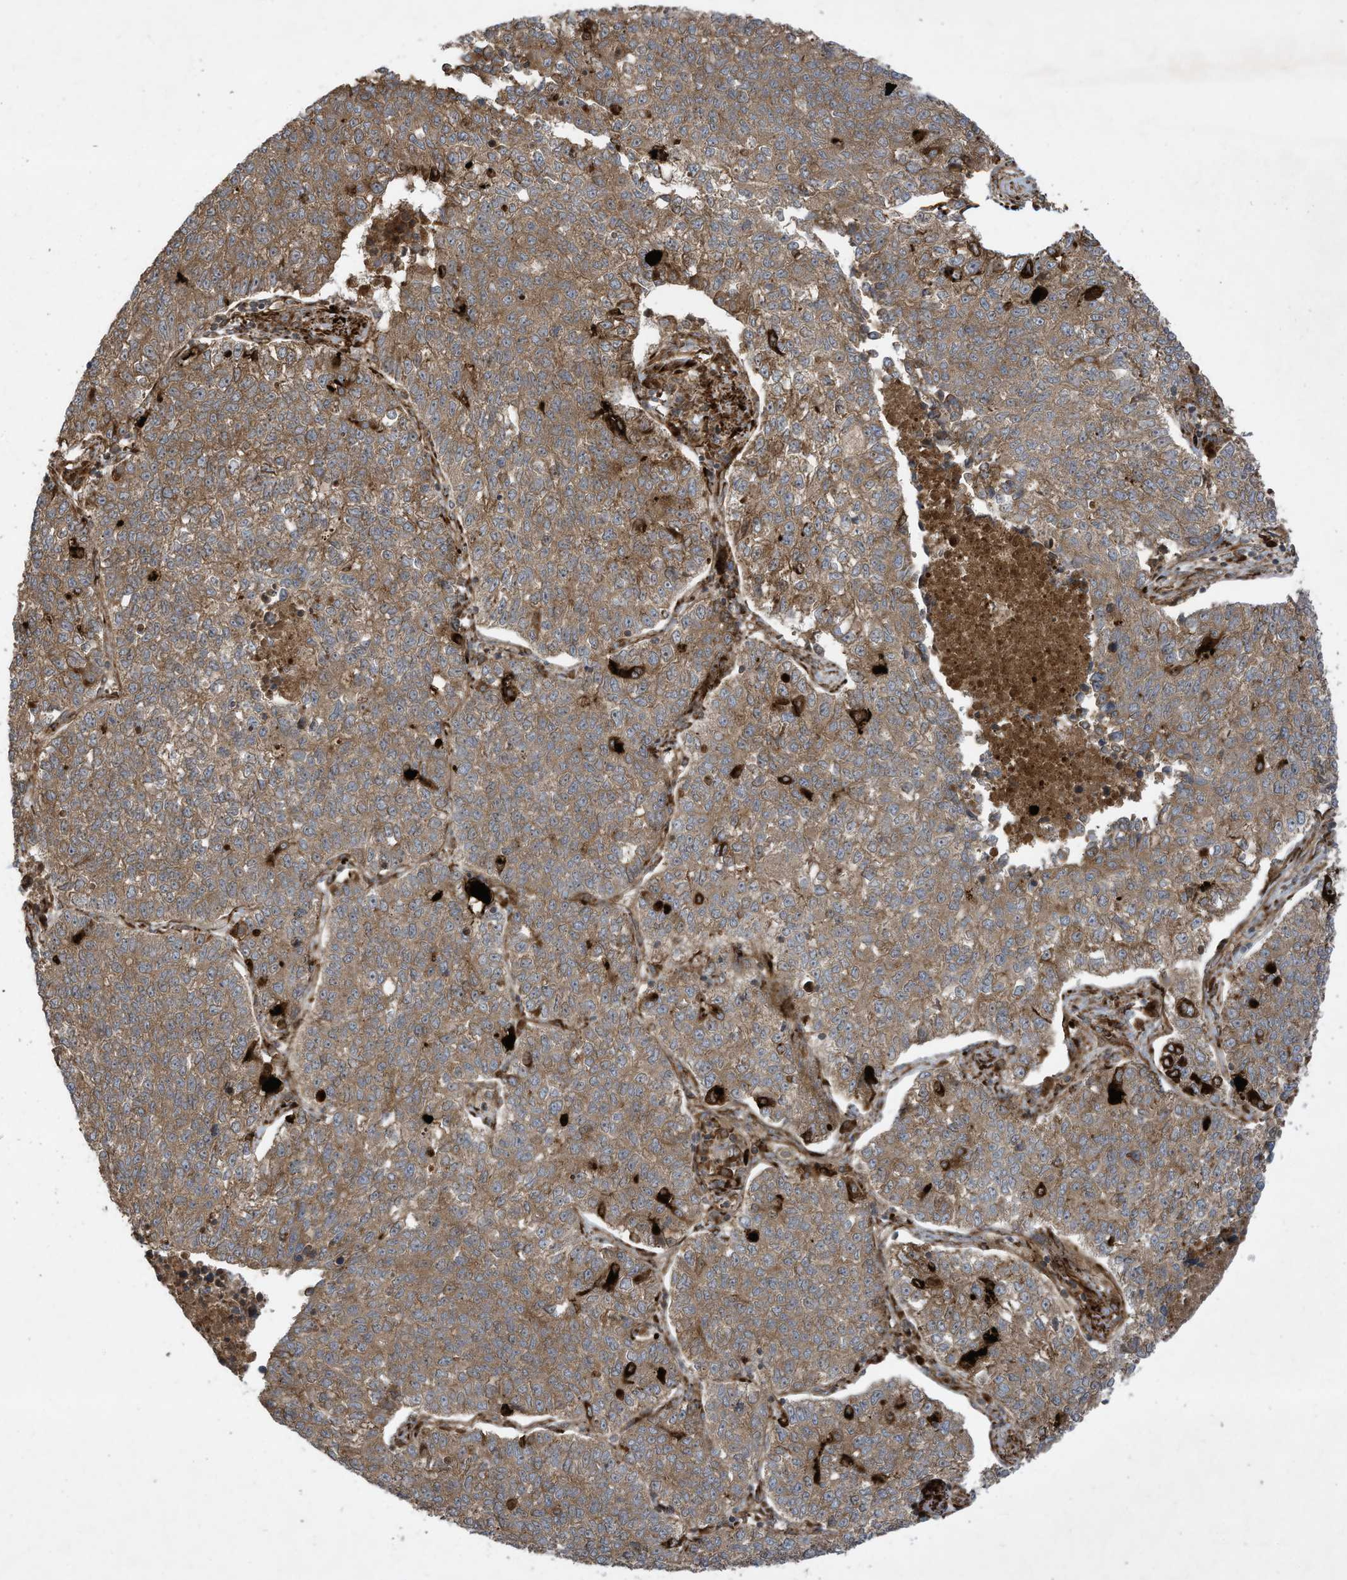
{"staining": {"intensity": "moderate", "quantity": ">75%", "location": "cytoplasmic/membranous"}, "tissue": "lung cancer", "cell_type": "Tumor cells", "image_type": "cancer", "snomed": [{"axis": "morphology", "description": "Adenocarcinoma, NOS"}, {"axis": "topography", "description": "Lung"}], "caption": "Protein staining shows moderate cytoplasmic/membranous positivity in about >75% of tumor cells in lung adenocarcinoma.", "gene": "DDIT4", "patient": {"sex": "male", "age": 49}}